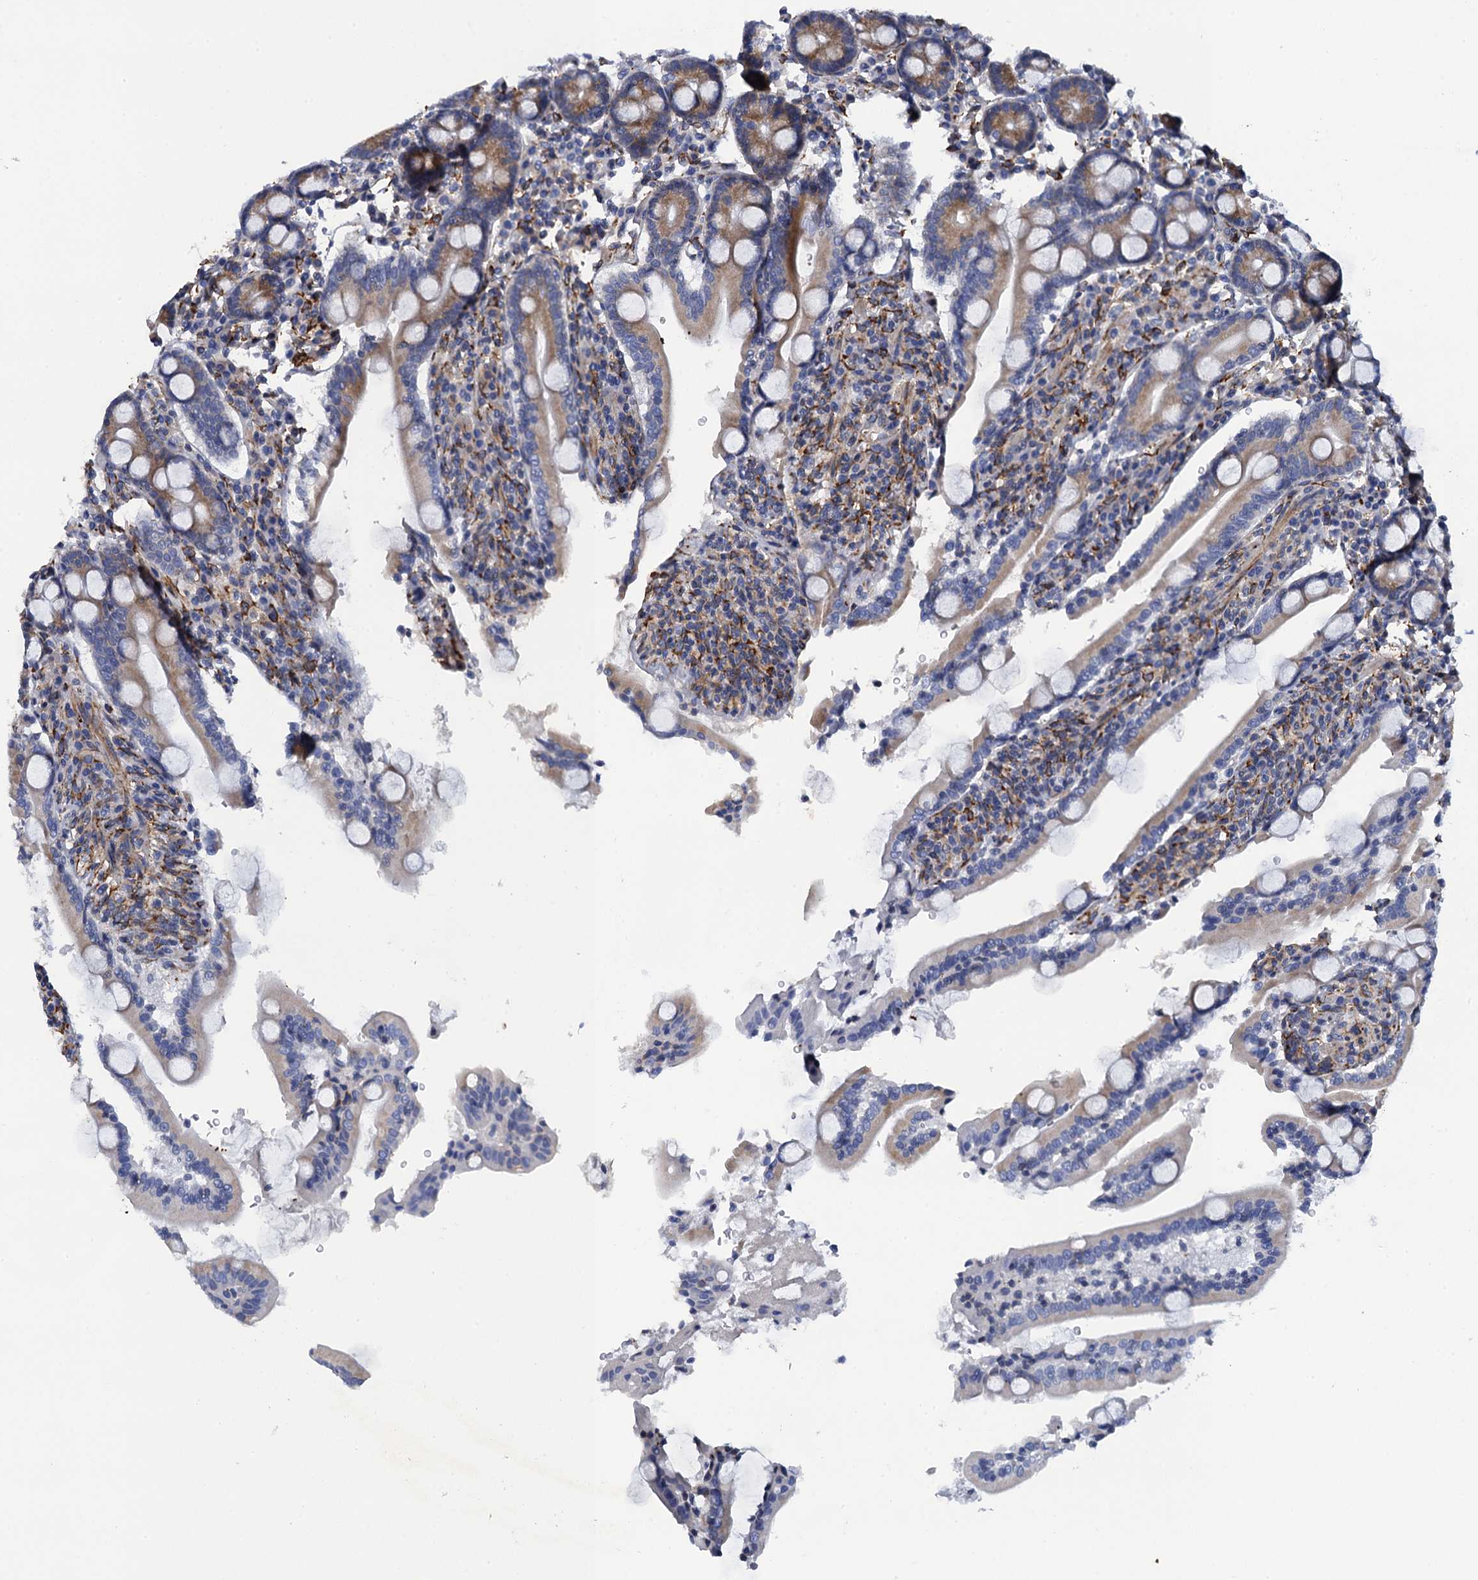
{"staining": {"intensity": "moderate", "quantity": ">75%", "location": "cytoplasmic/membranous"}, "tissue": "duodenum", "cell_type": "Glandular cells", "image_type": "normal", "snomed": [{"axis": "morphology", "description": "Normal tissue, NOS"}, {"axis": "topography", "description": "Duodenum"}], "caption": "High-power microscopy captured an IHC image of normal duodenum, revealing moderate cytoplasmic/membranous staining in about >75% of glandular cells. (IHC, brightfield microscopy, high magnification).", "gene": "POGLUT3", "patient": {"sex": "male", "age": 35}}